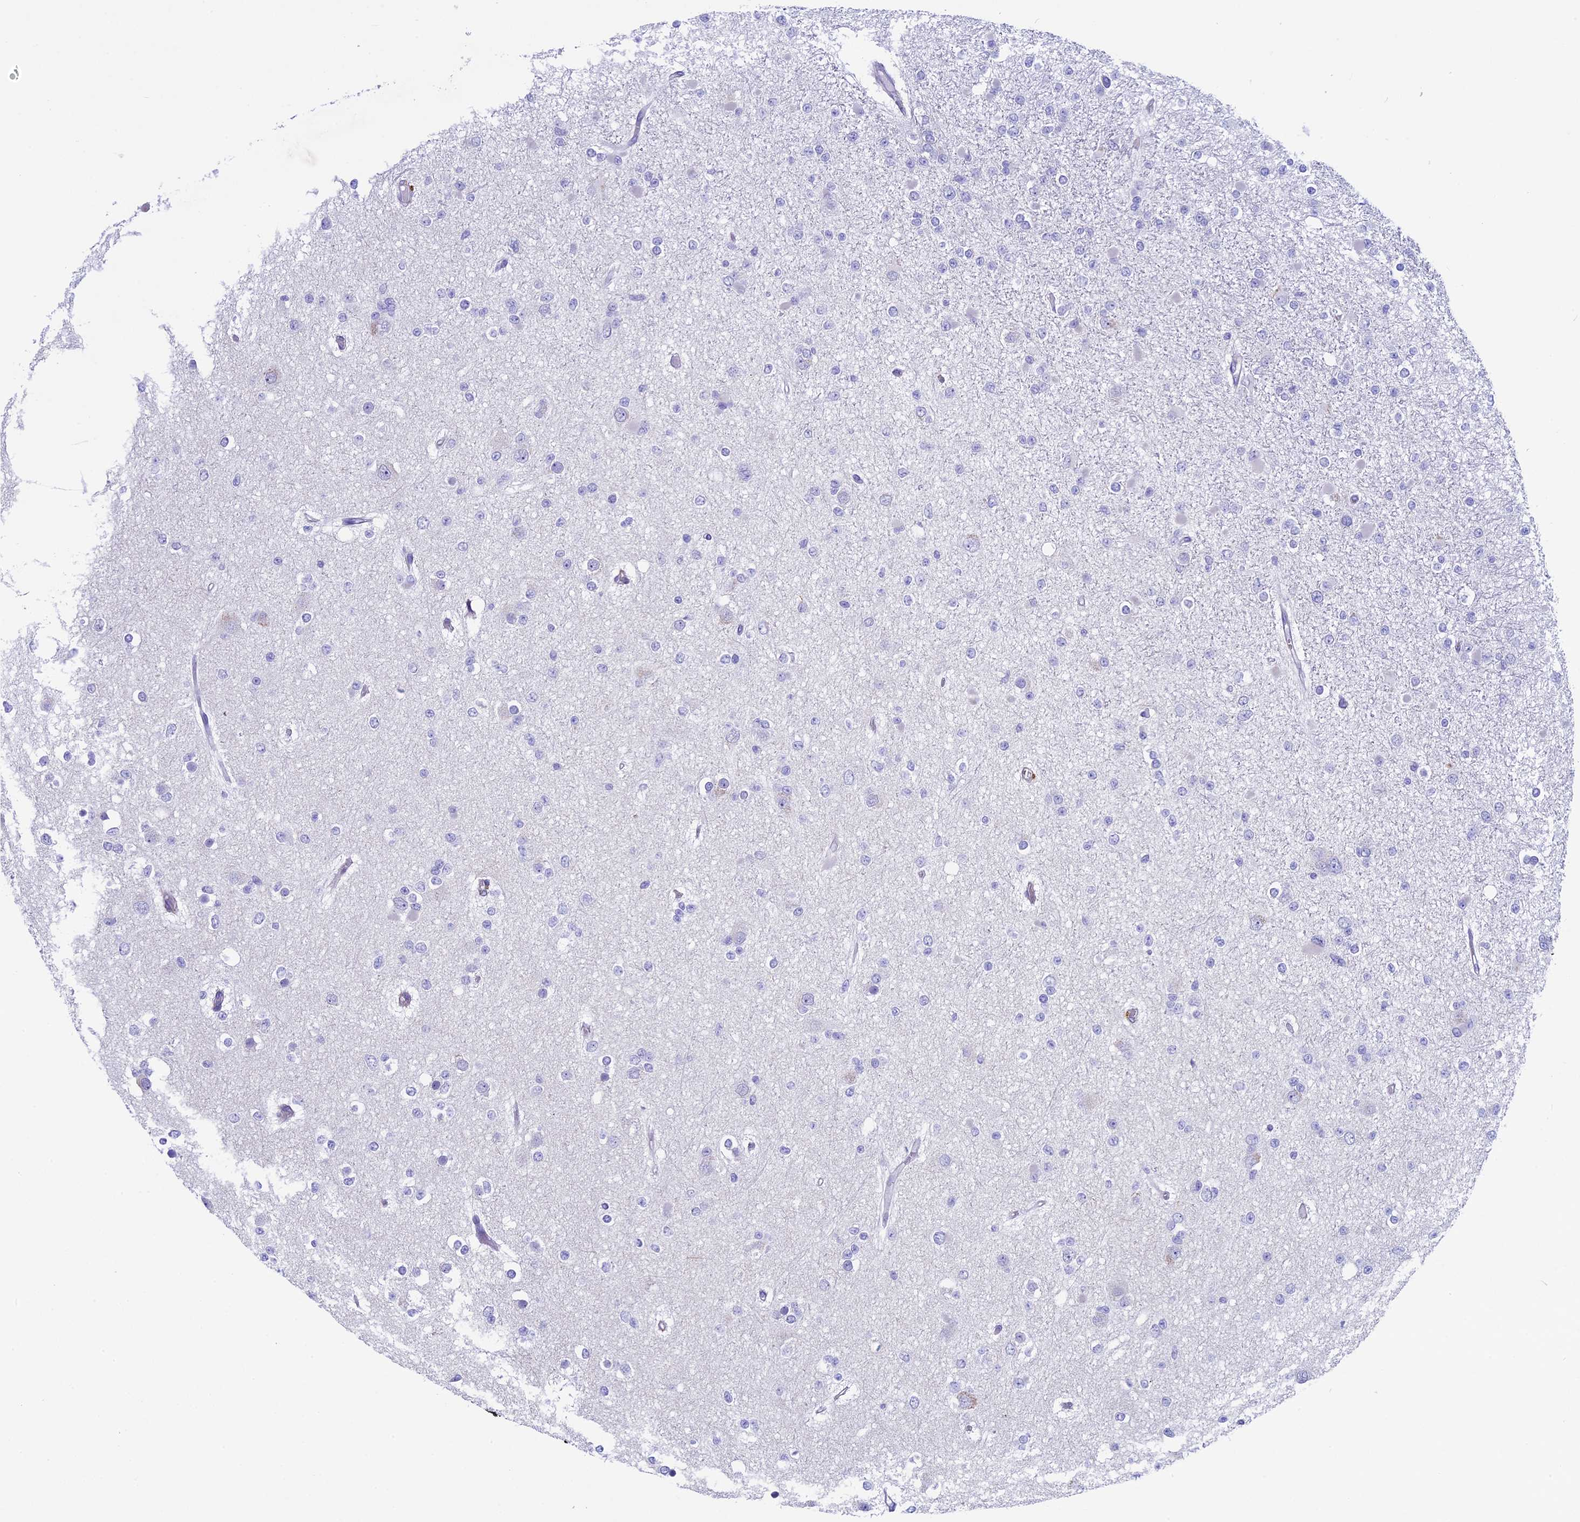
{"staining": {"intensity": "negative", "quantity": "none", "location": "none"}, "tissue": "glioma", "cell_type": "Tumor cells", "image_type": "cancer", "snomed": [{"axis": "morphology", "description": "Glioma, malignant, Low grade"}, {"axis": "topography", "description": "Brain"}], "caption": "Tumor cells are negative for protein expression in human glioma. (DAB IHC, high magnification).", "gene": "LOXL1", "patient": {"sex": "female", "age": 22}}